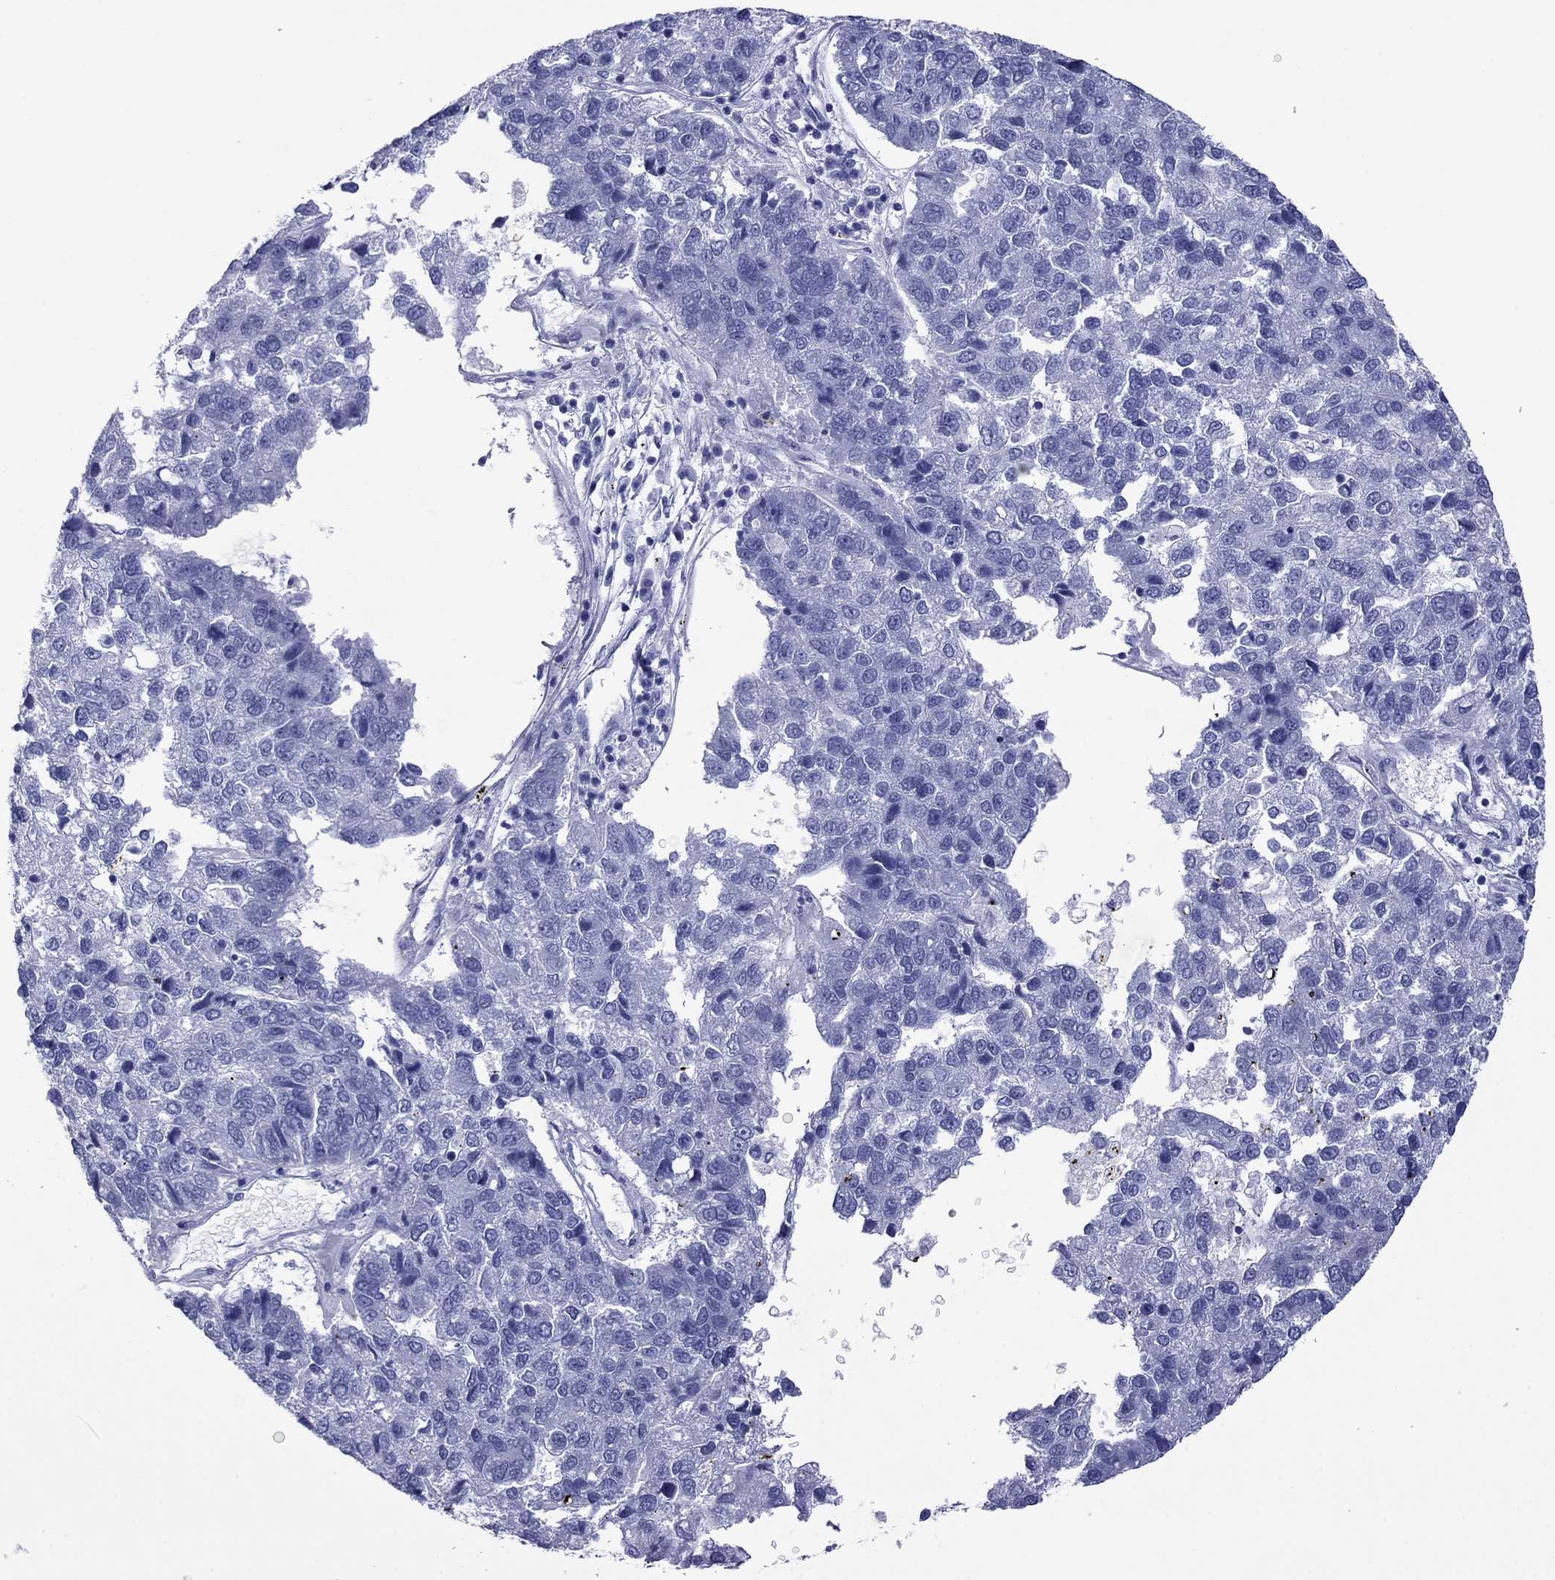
{"staining": {"intensity": "negative", "quantity": "none", "location": "none"}, "tissue": "pancreatic cancer", "cell_type": "Tumor cells", "image_type": "cancer", "snomed": [{"axis": "morphology", "description": "Adenocarcinoma, NOS"}, {"axis": "topography", "description": "Pancreas"}], "caption": "Protein analysis of pancreatic cancer shows no significant staining in tumor cells.", "gene": "ROM1", "patient": {"sex": "female", "age": 61}}